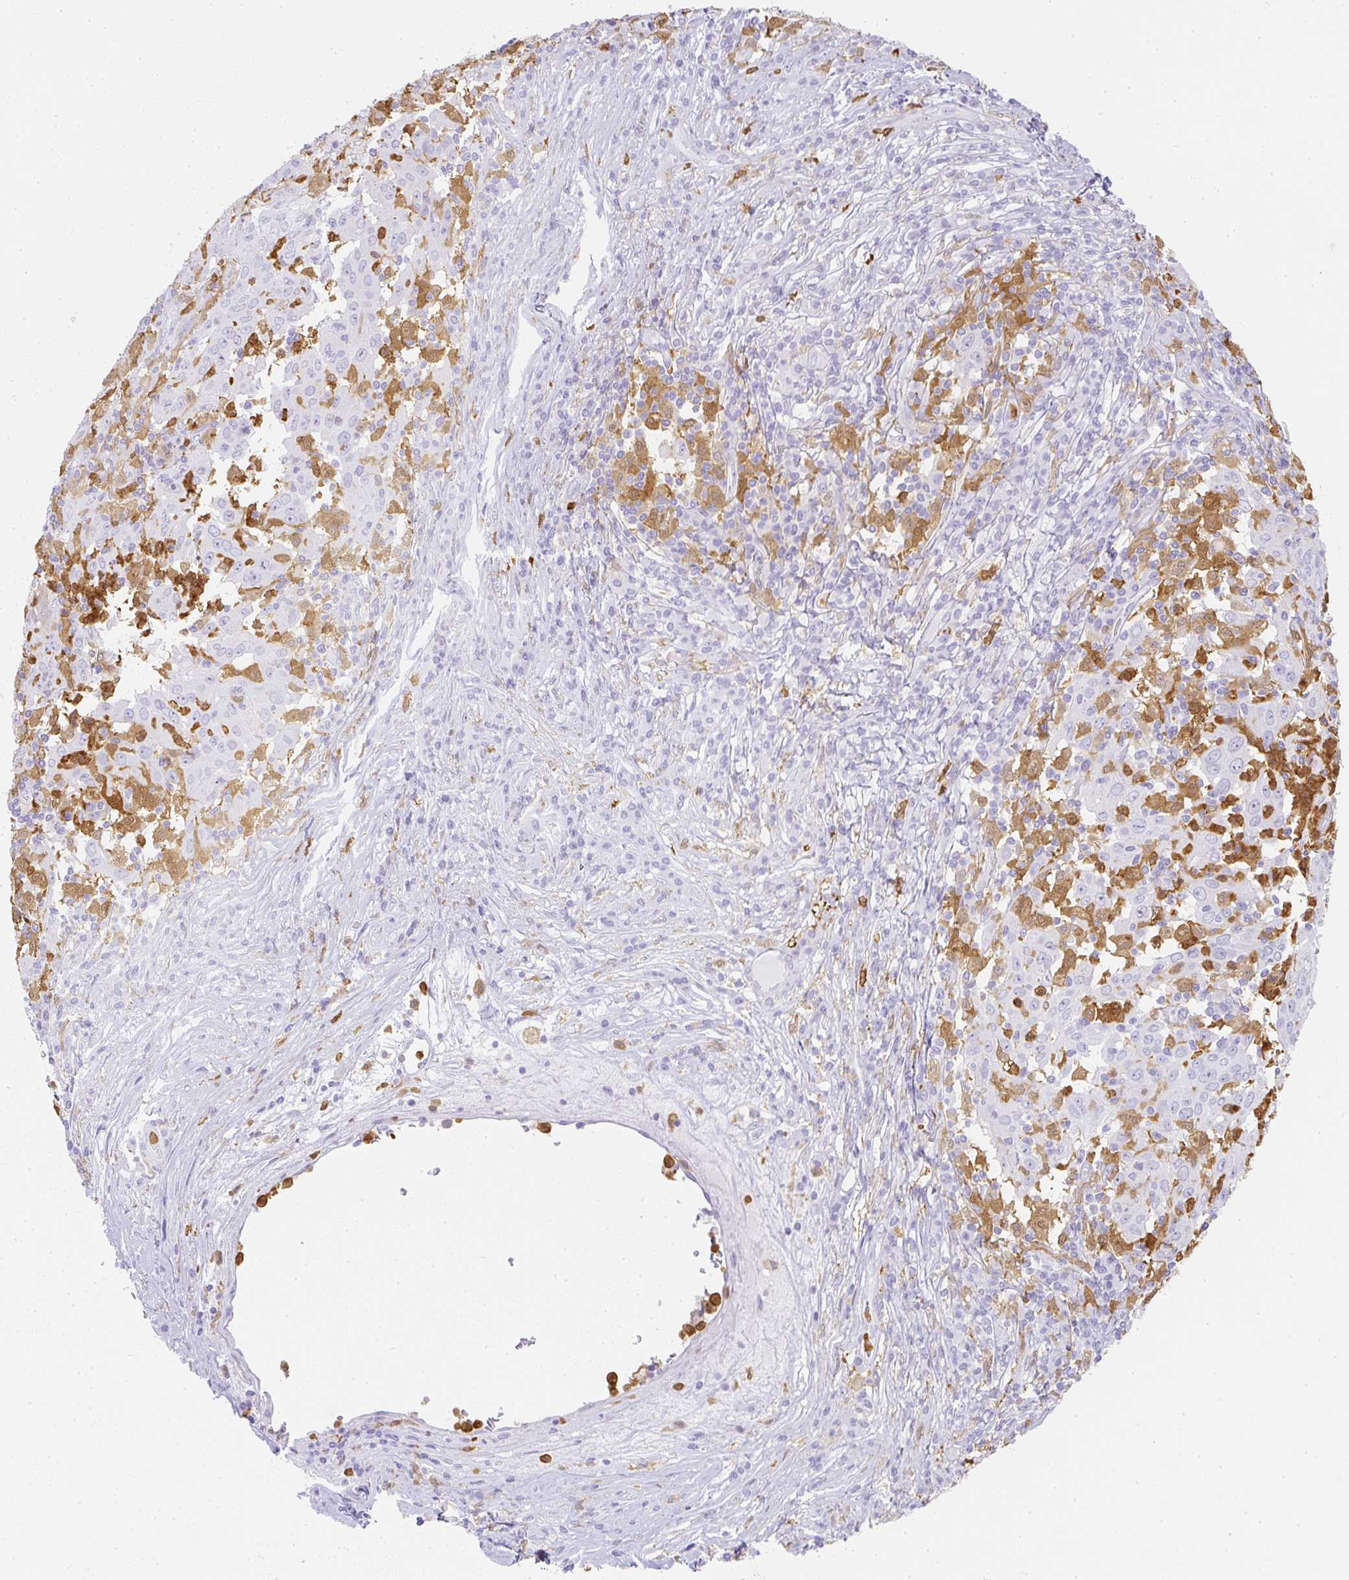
{"staining": {"intensity": "negative", "quantity": "none", "location": "none"}, "tissue": "pancreatic cancer", "cell_type": "Tumor cells", "image_type": "cancer", "snomed": [{"axis": "morphology", "description": "Adenocarcinoma, NOS"}, {"axis": "topography", "description": "Pancreas"}], "caption": "The image exhibits no significant staining in tumor cells of pancreatic cancer (adenocarcinoma).", "gene": "HK3", "patient": {"sex": "male", "age": 63}}